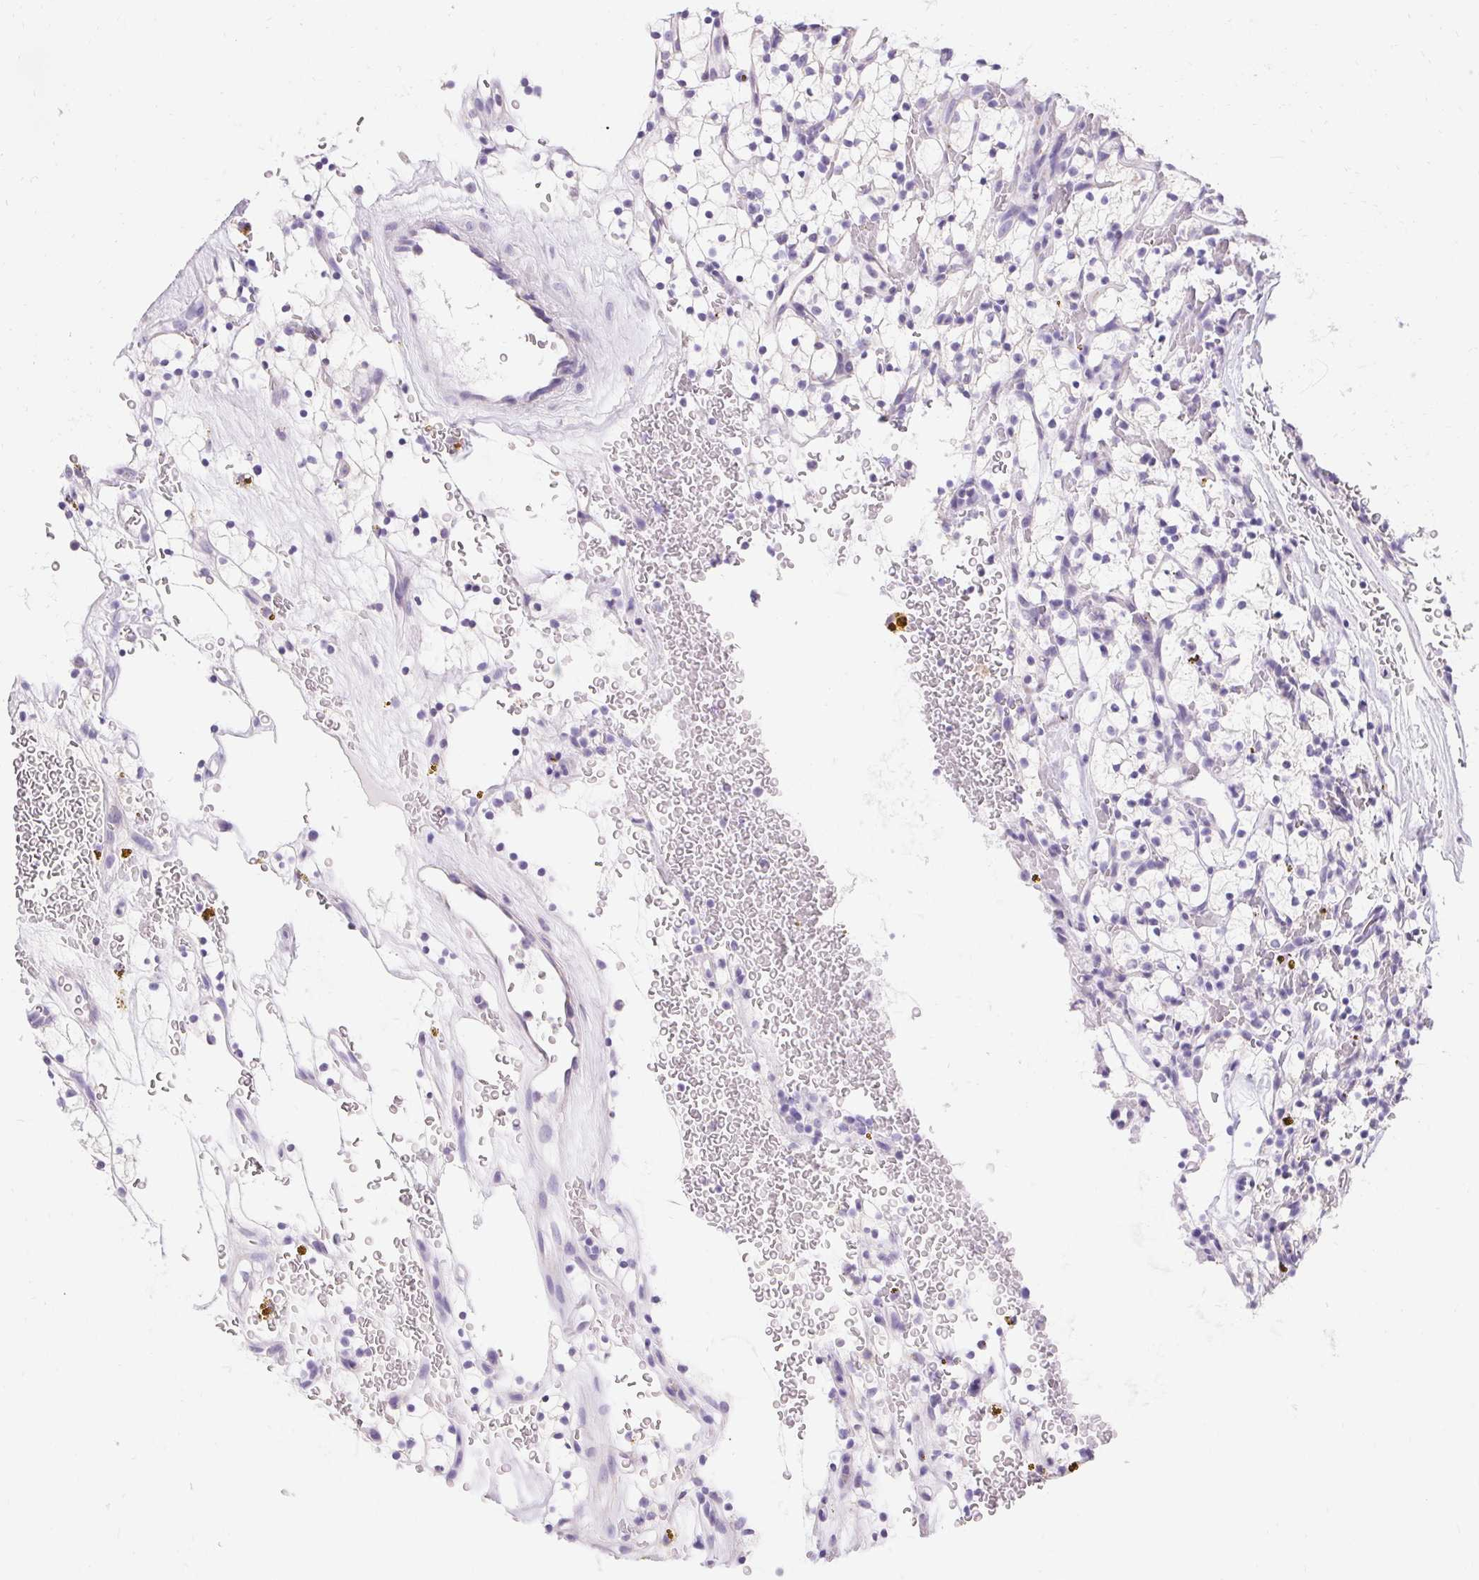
{"staining": {"intensity": "negative", "quantity": "none", "location": "none"}, "tissue": "renal cancer", "cell_type": "Tumor cells", "image_type": "cancer", "snomed": [{"axis": "morphology", "description": "Adenocarcinoma, NOS"}, {"axis": "topography", "description": "Kidney"}], "caption": "This photomicrograph is of renal cancer stained with immunohistochemistry to label a protein in brown with the nuclei are counter-stained blue. There is no positivity in tumor cells.", "gene": "ASGR2", "patient": {"sex": "female", "age": 64}}